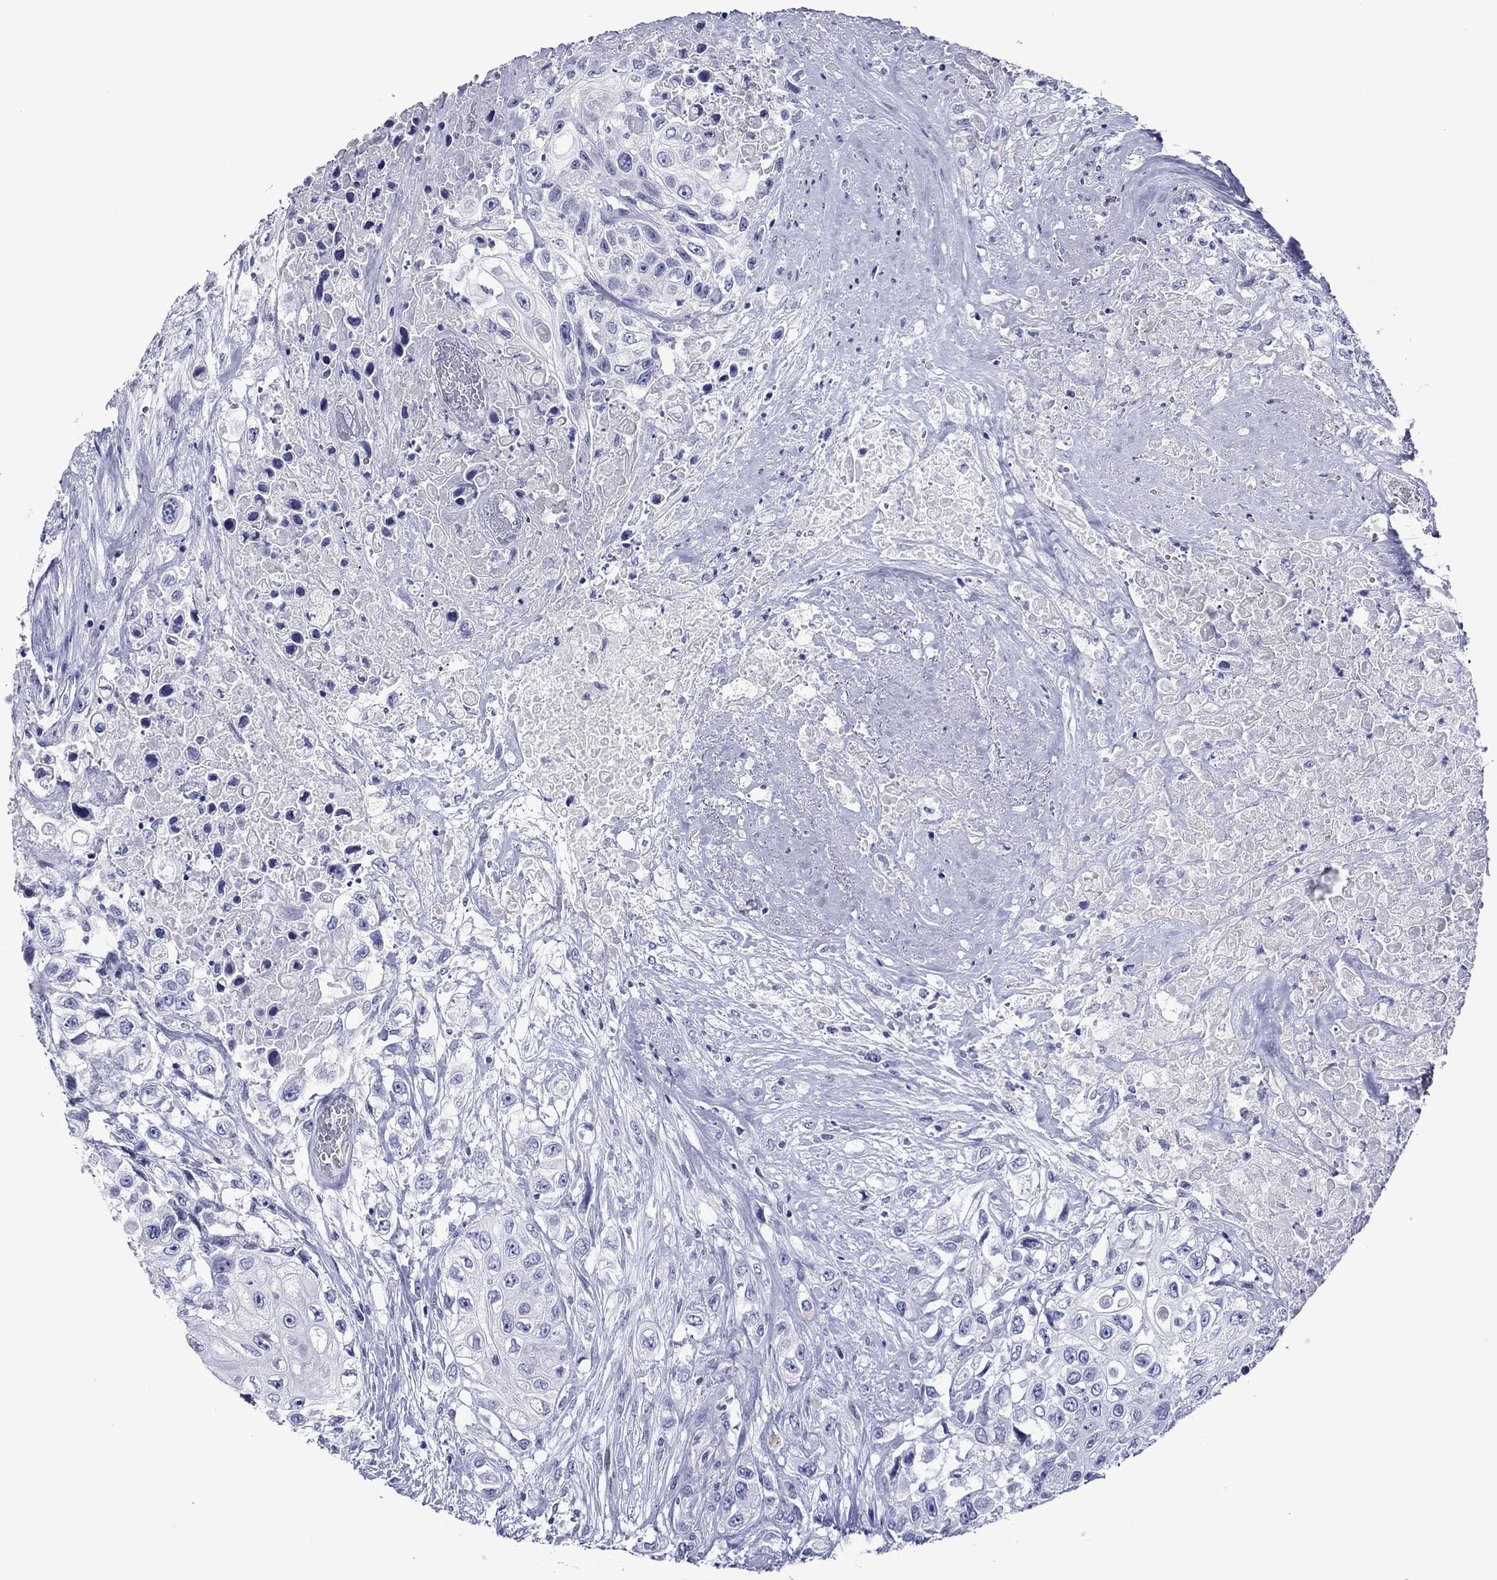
{"staining": {"intensity": "negative", "quantity": "none", "location": "none"}, "tissue": "urothelial cancer", "cell_type": "Tumor cells", "image_type": "cancer", "snomed": [{"axis": "morphology", "description": "Urothelial carcinoma, High grade"}, {"axis": "topography", "description": "Urinary bladder"}], "caption": "Tumor cells are negative for protein expression in human urothelial carcinoma (high-grade).", "gene": "PIWIL1", "patient": {"sex": "female", "age": 56}}